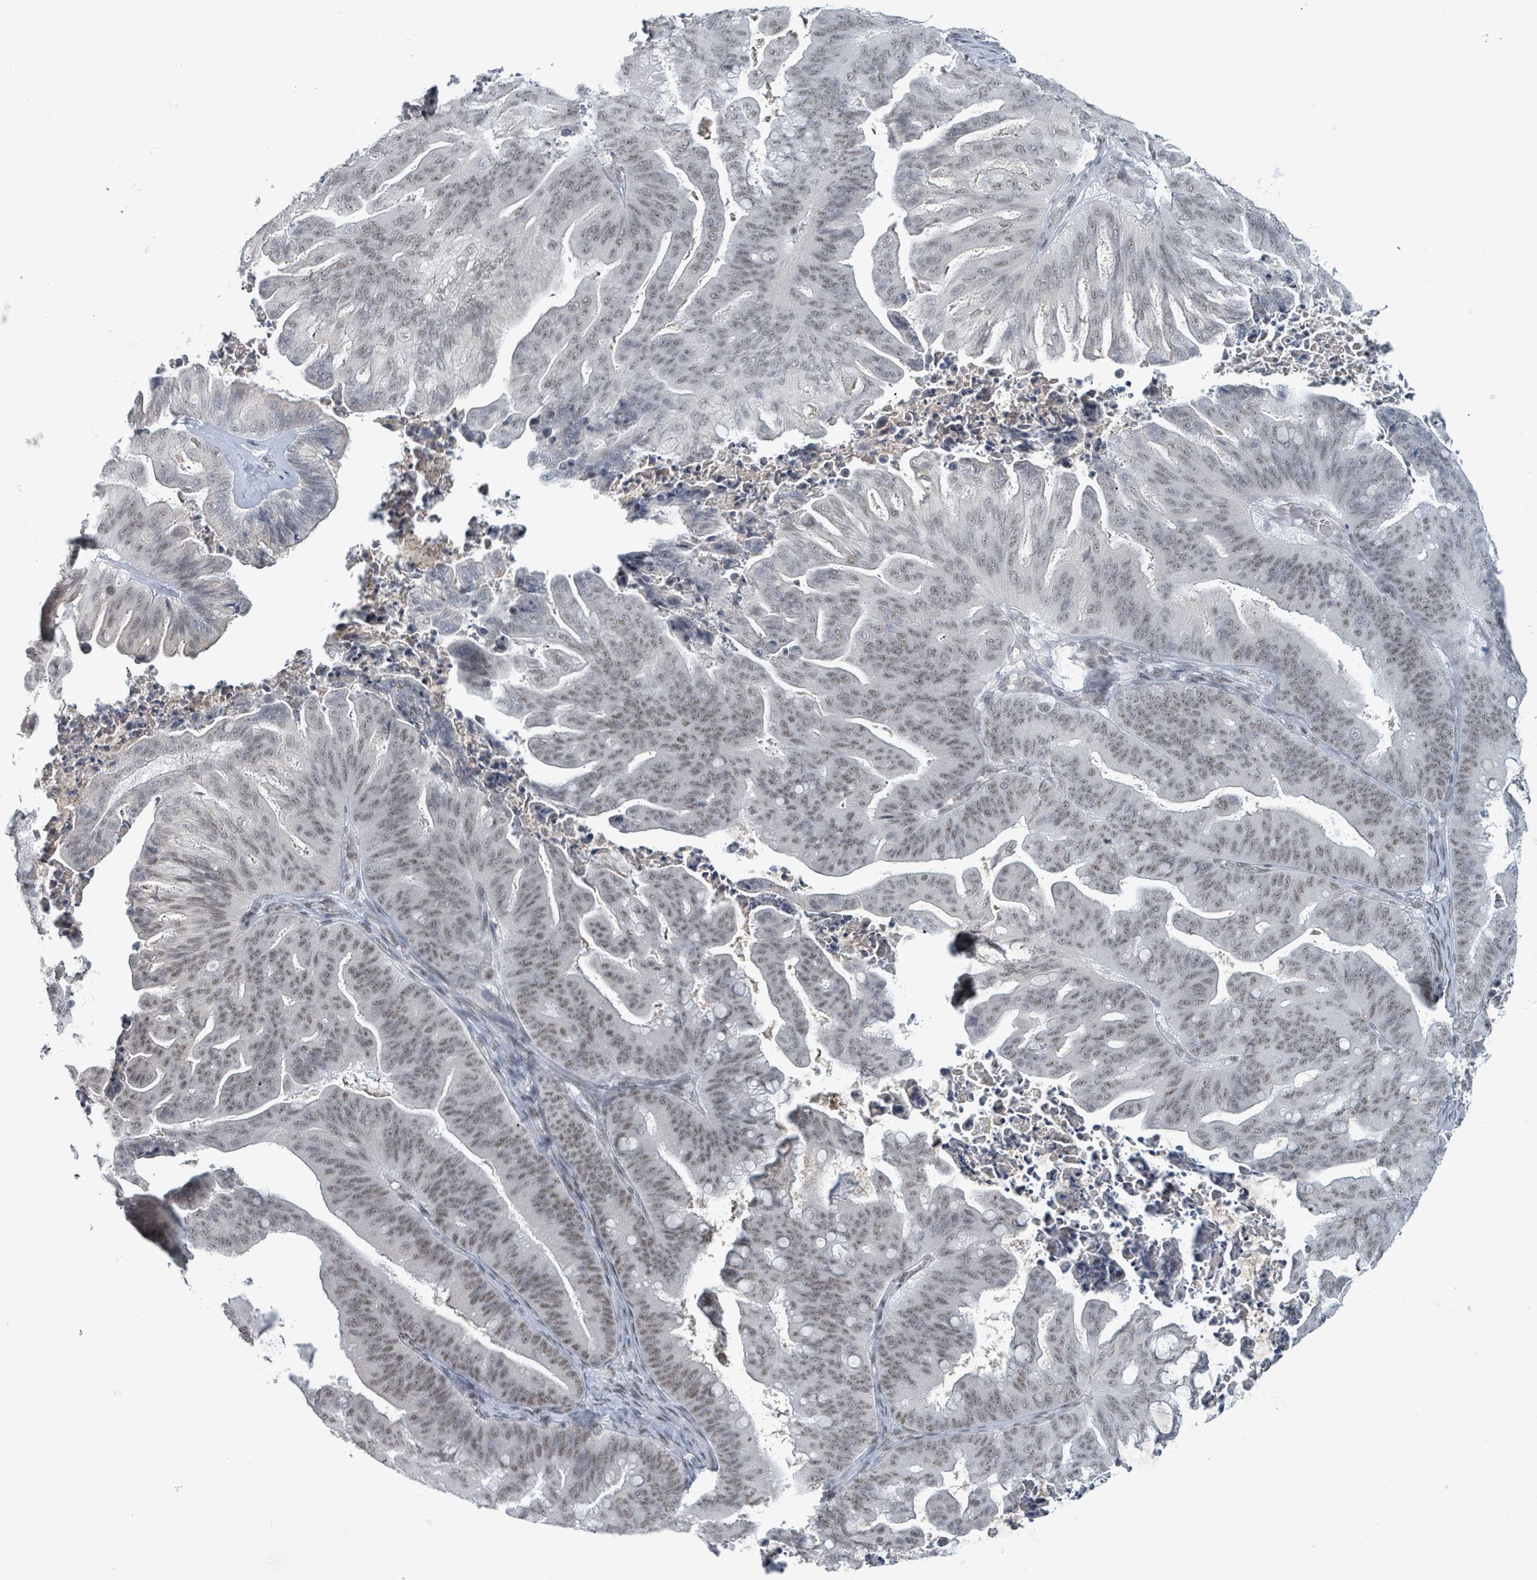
{"staining": {"intensity": "weak", "quantity": ">75%", "location": "nuclear"}, "tissue": "ovarian cancer", "cell_type": "Tumor cells", "image_type": "cancer", "snomed": [{"axis": "morphology", "description": "Cystadenocarcinoma, mucinous, NOS"}, {"axis": "topography", "description": "Ovary"}], "caption": "Brown immunohistochemical staining in human mucinous cystadenocarcinoma (ovarian) demonstrates weak nuclear staining in about >75% of tumor cells.", "gene": "BANP", "patient": {"sex": "female", "age": 67}}